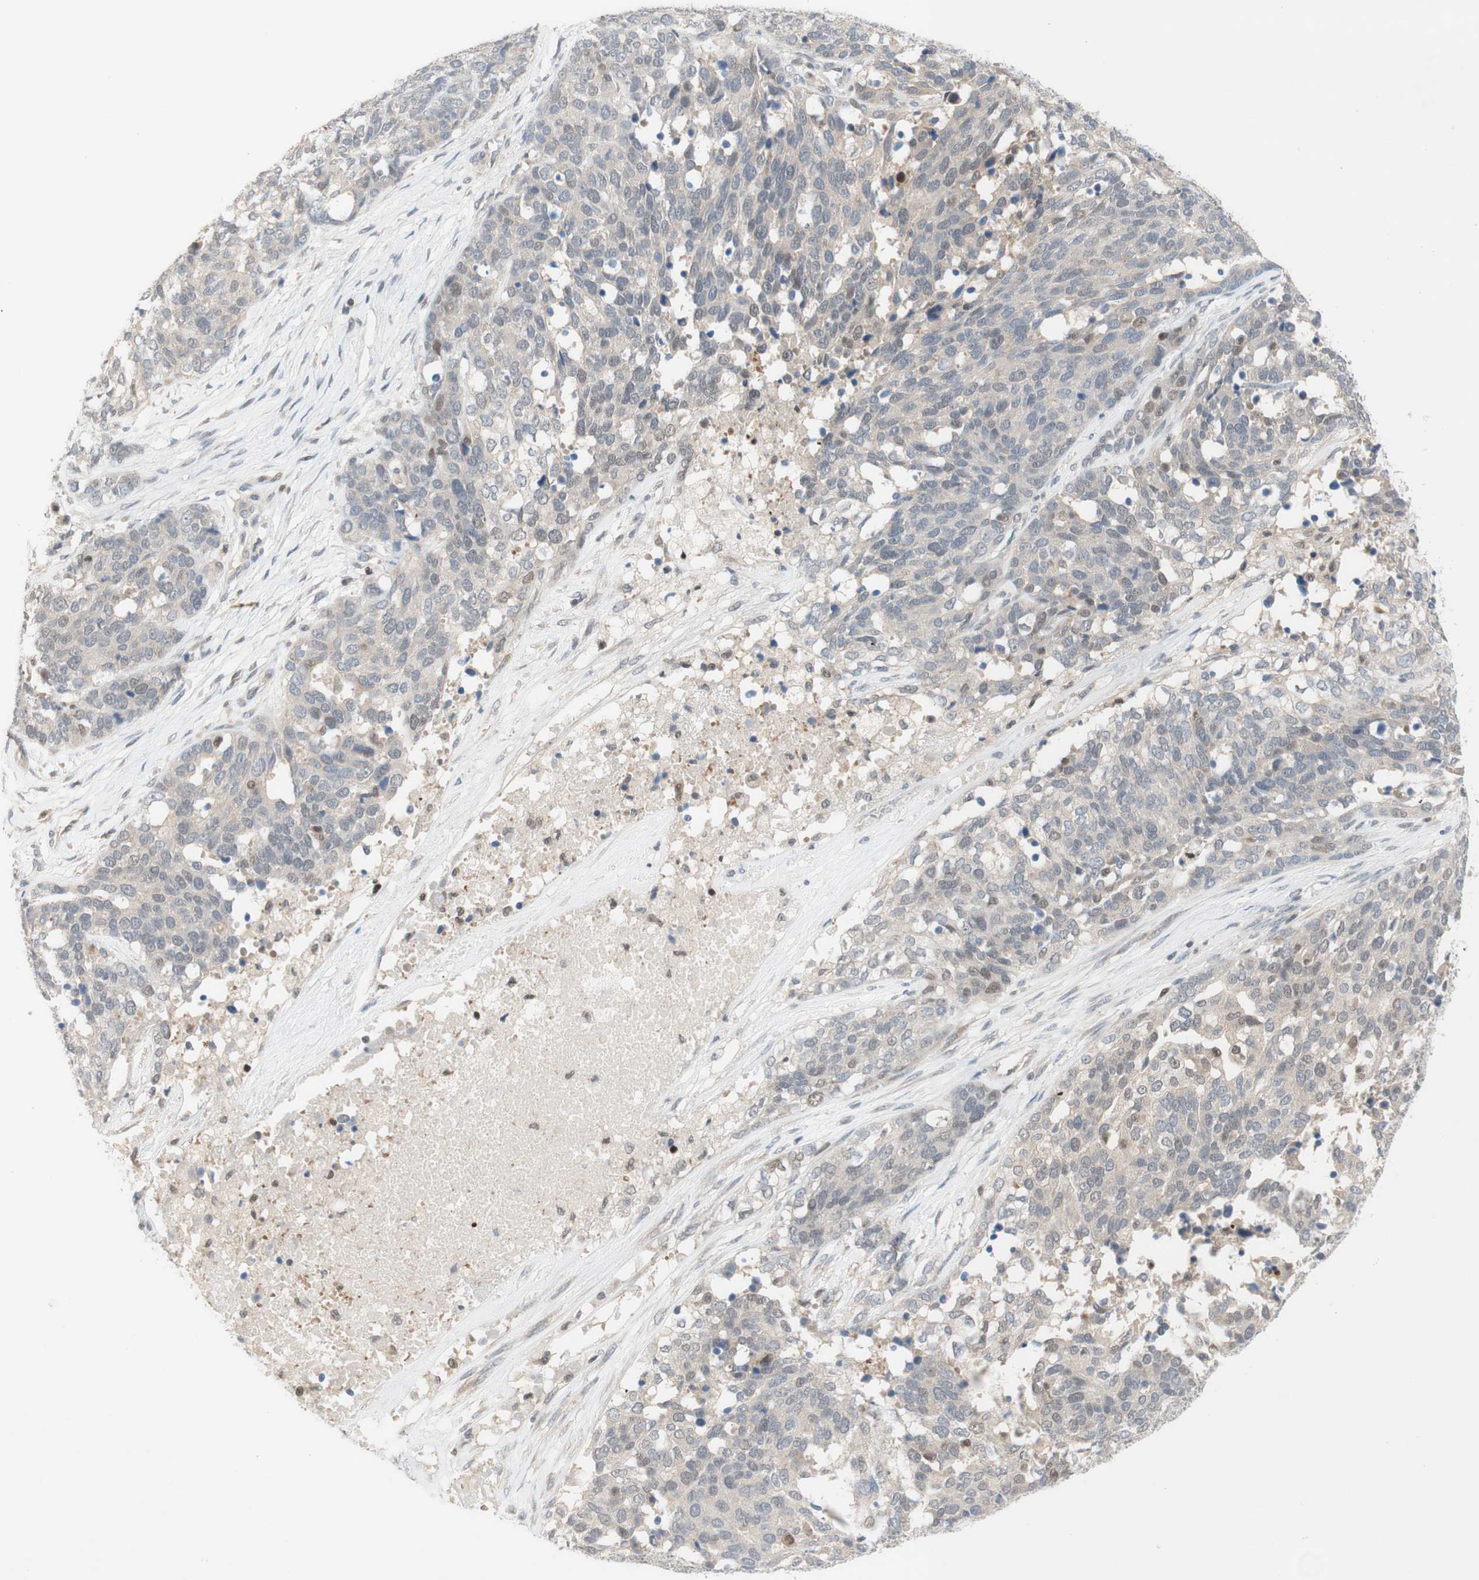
{"staining": {"intensity": "weak", "quantity": "<25%", "location": "nuclear"}, "tissue": "ovarian cancer", "cell_type": "Tumor cells", "image_type": "cancer", "snomed": [{"axis": "morphology", "description": "Cystadenocarcinoma, serous, NOS"}, {"axis": "topography", "description": "Ovary"}], "caption": "High magnification brightfield microscopy of ovarian serous cystadenocarcinoma stained with DAB (brown) and counterstained with hematoxylin (blue): tumor cells show no significant staining.", "gene": "RFNG", "patient": {"sex": "female", "age": 44}}